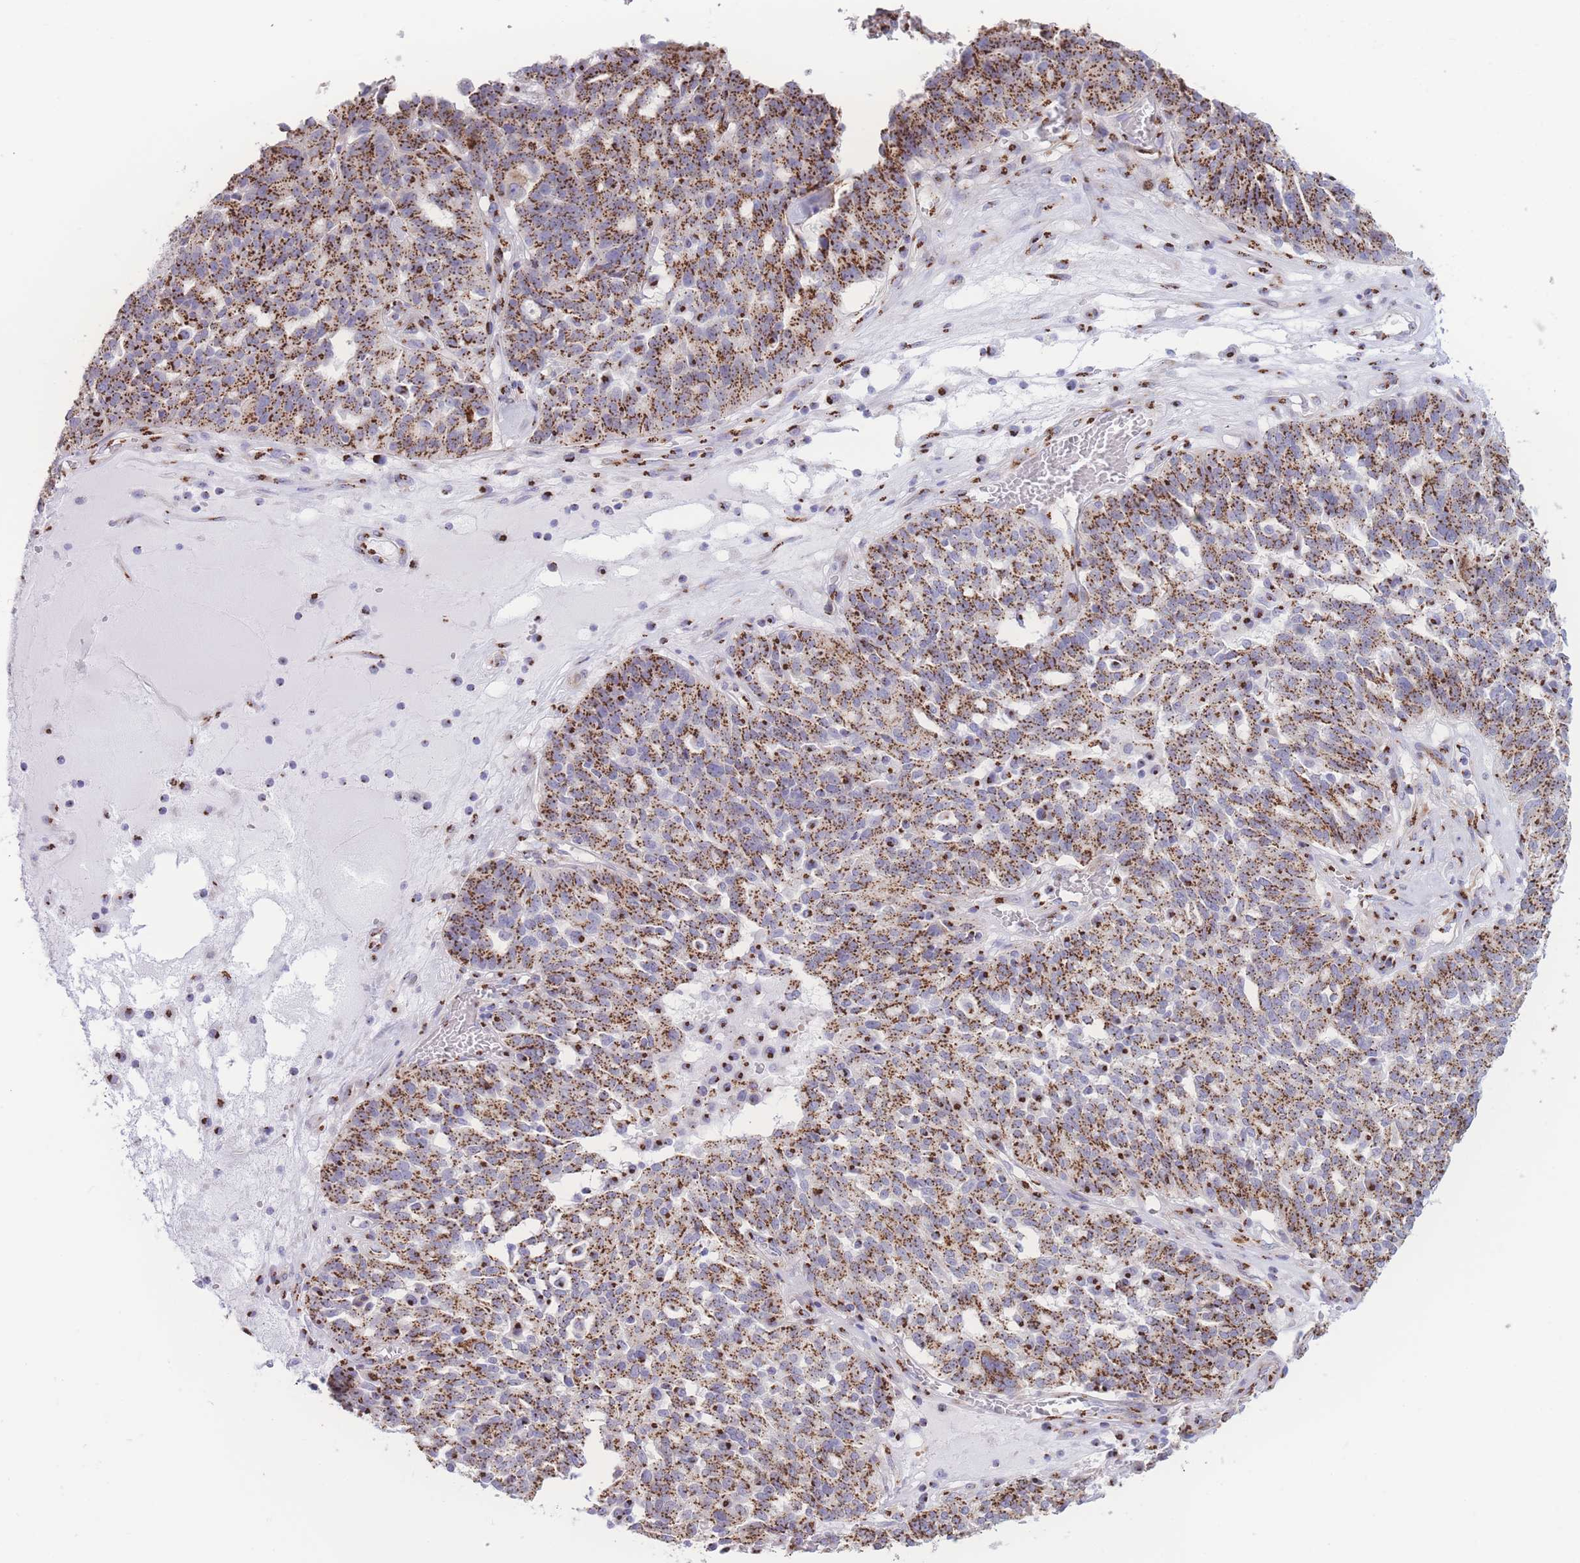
{"staining": {"intensity": "strong", "quantity": ">75%", "location": "cytoplasmic/membranous"}, "tissue": "ovarian cancer", "cell_type": "Tumor cells", "image_type": "cancer", "snomed": [{"axis": "morphology", "description": "Cystadenocarcinoma, serous, NOS"}, {"axis": "topography", "description": "Ovary"}], "caption": "Brown immunohistochemical staining in human serous cystadenocarcinoma (ovarian) exhibits strong cytoplasmic/membranous positivity in approximately >75% of tumor cells.", "gene": "GOLM2", "patient": {"sex": "female", "age": 59}}